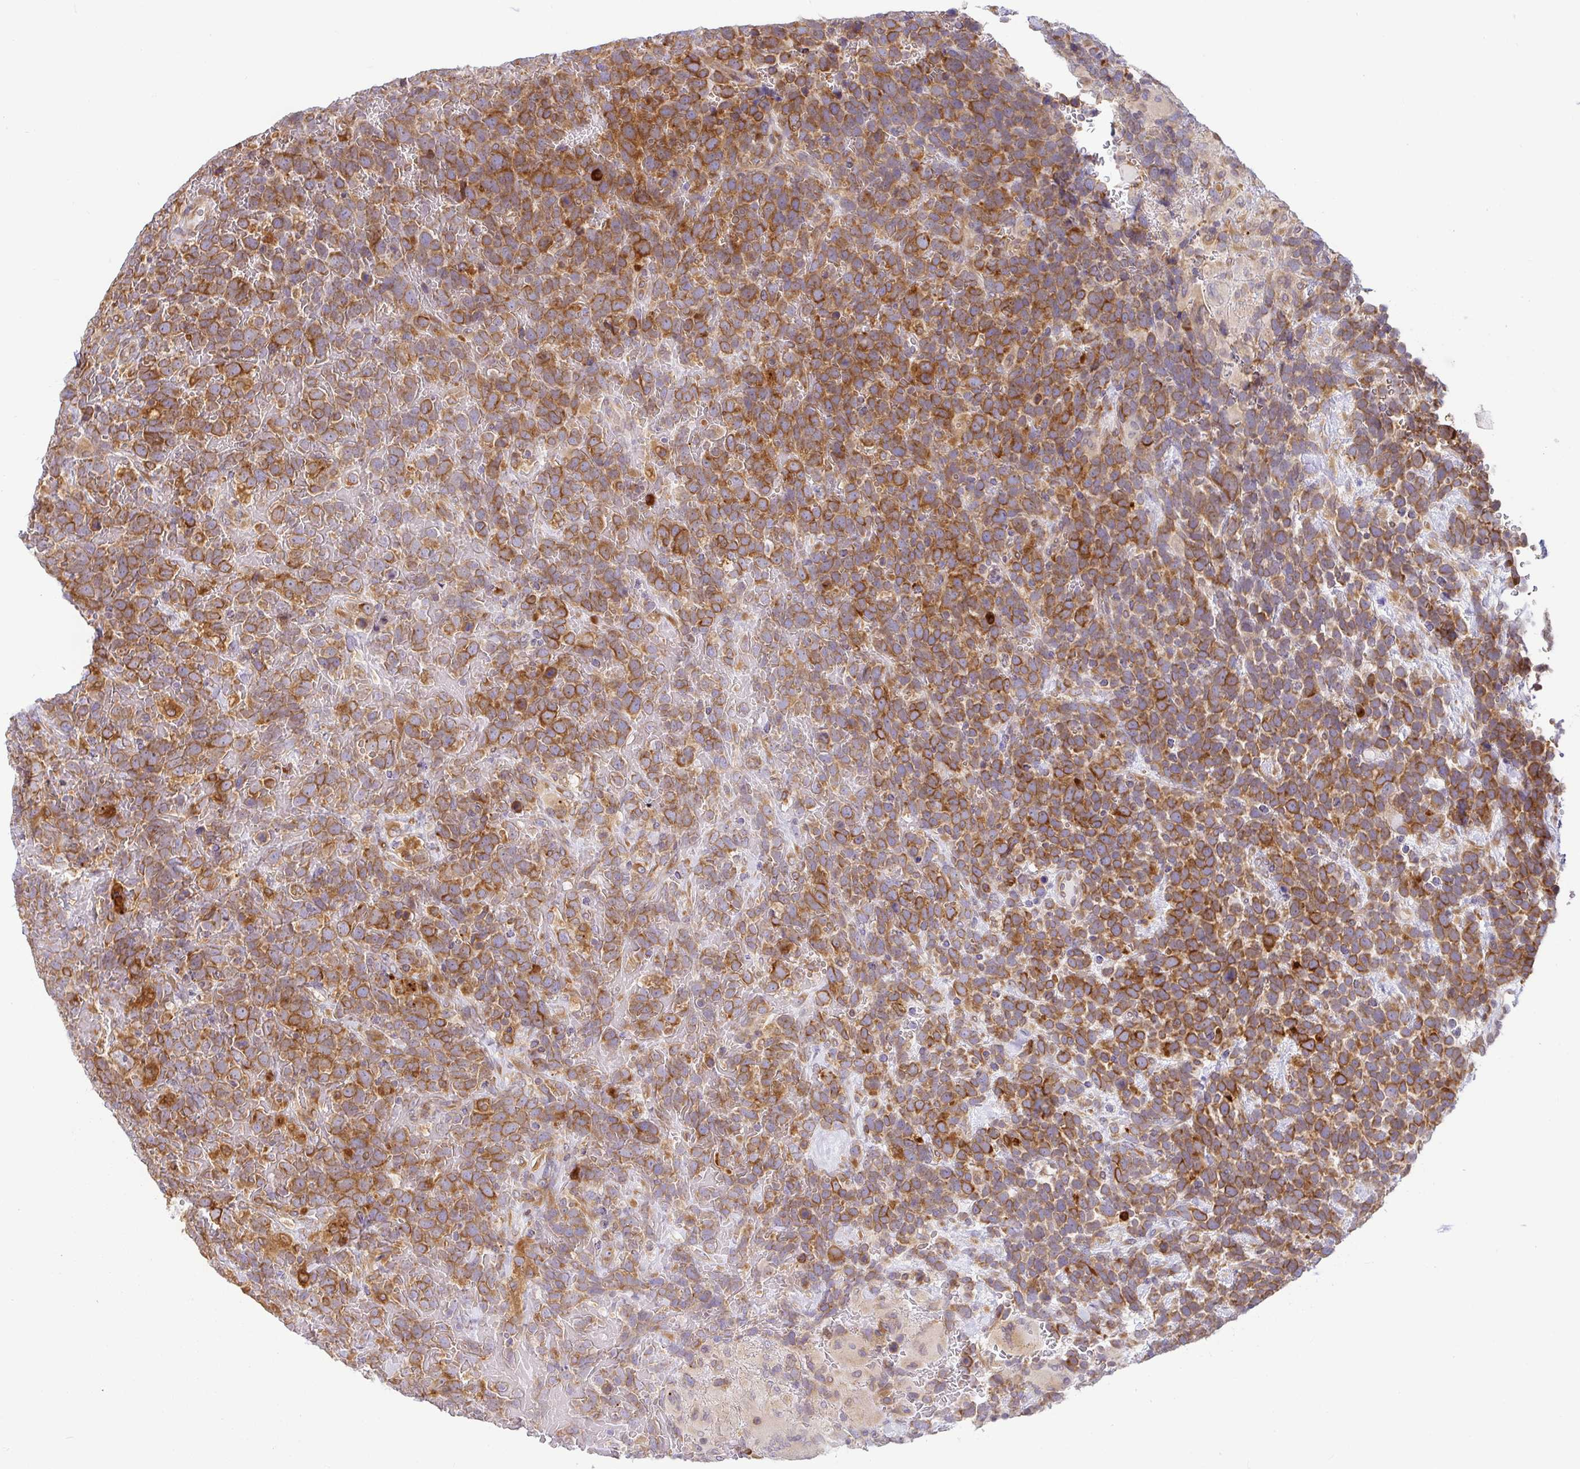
{"staining": {"intensity": "moderate", "quantity": ">75%", "location": "cytoplasmic/membranous"}, "tissue": "urothelial cancer", "cell_type": "Tumor cells", "image_type": "cancer", "snomed": [{"axis": "morphology", "description": "Urothelial carcinoma, High grade"}, {"axis": "topography", "description": "Urinary bladder"}], "caption": "Protein staining of urothelial cancer tissue exhibits moderate cytoplasmic/membranous staining in about >75% of tumor cells. The protein of interest is shown in brown color, while the nuclei are stained blue.", "gene": "DERL2", "patient": {"sex": "female", "age": 82}}